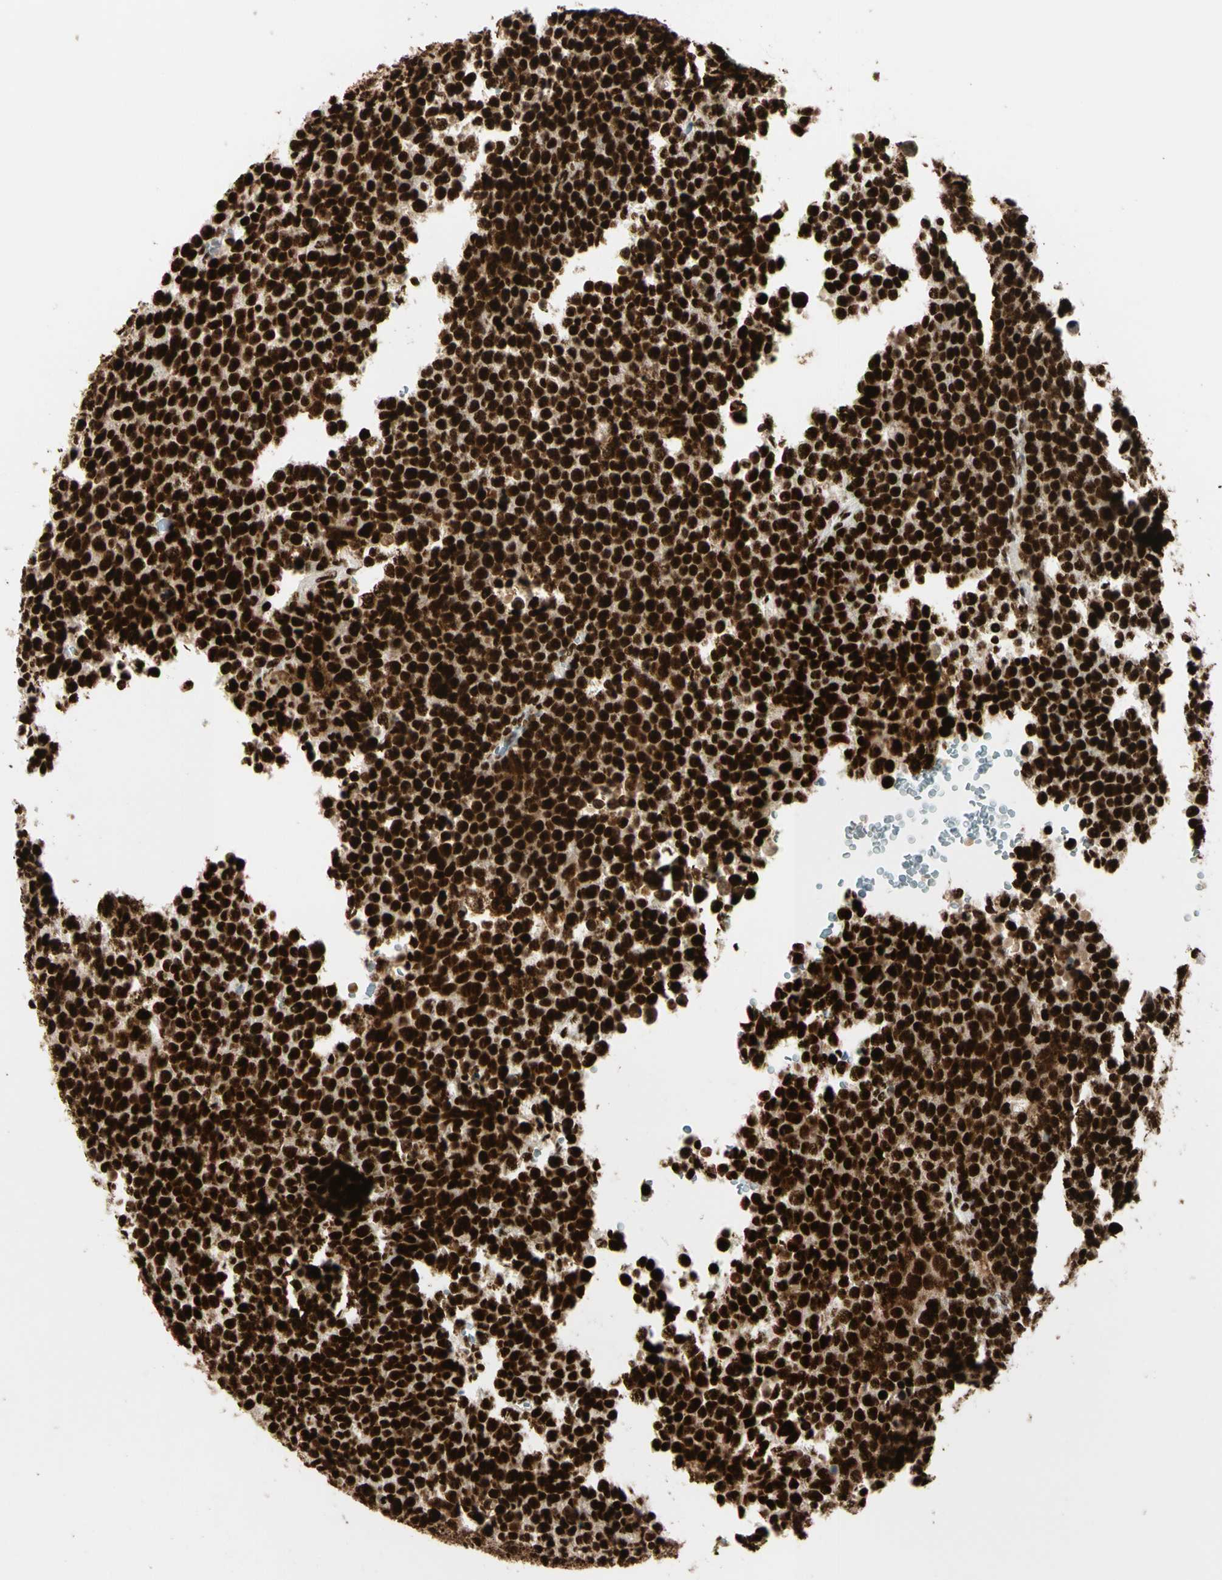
{"staining": {"intensity": "strong", "quantity": ">75%", "location": "cytoplasmic/membranous,nuclear"}, "tissue": "testis cancer", "cell_type": "Tumor cells", "image_type": "cancer", "snomed": [{"axis": "morphology", "description": "Seminoma, NOS"}, {"axis": "topography", "description": "Testis"}], "caption": "Protein staining by immunohistochemistry shows strong cytoplasmic/membranous and nuclear positivity in approximately >75% of tumor cells in seminoma (testis). (Stains: DAB (3,3'-diaminobenzidine) in brown, nuclei in blue, Microscopy: brightfield microscopy at high magnification).", "gene": "CCAR1", "patient": {"sex": "male", "age": 71}}